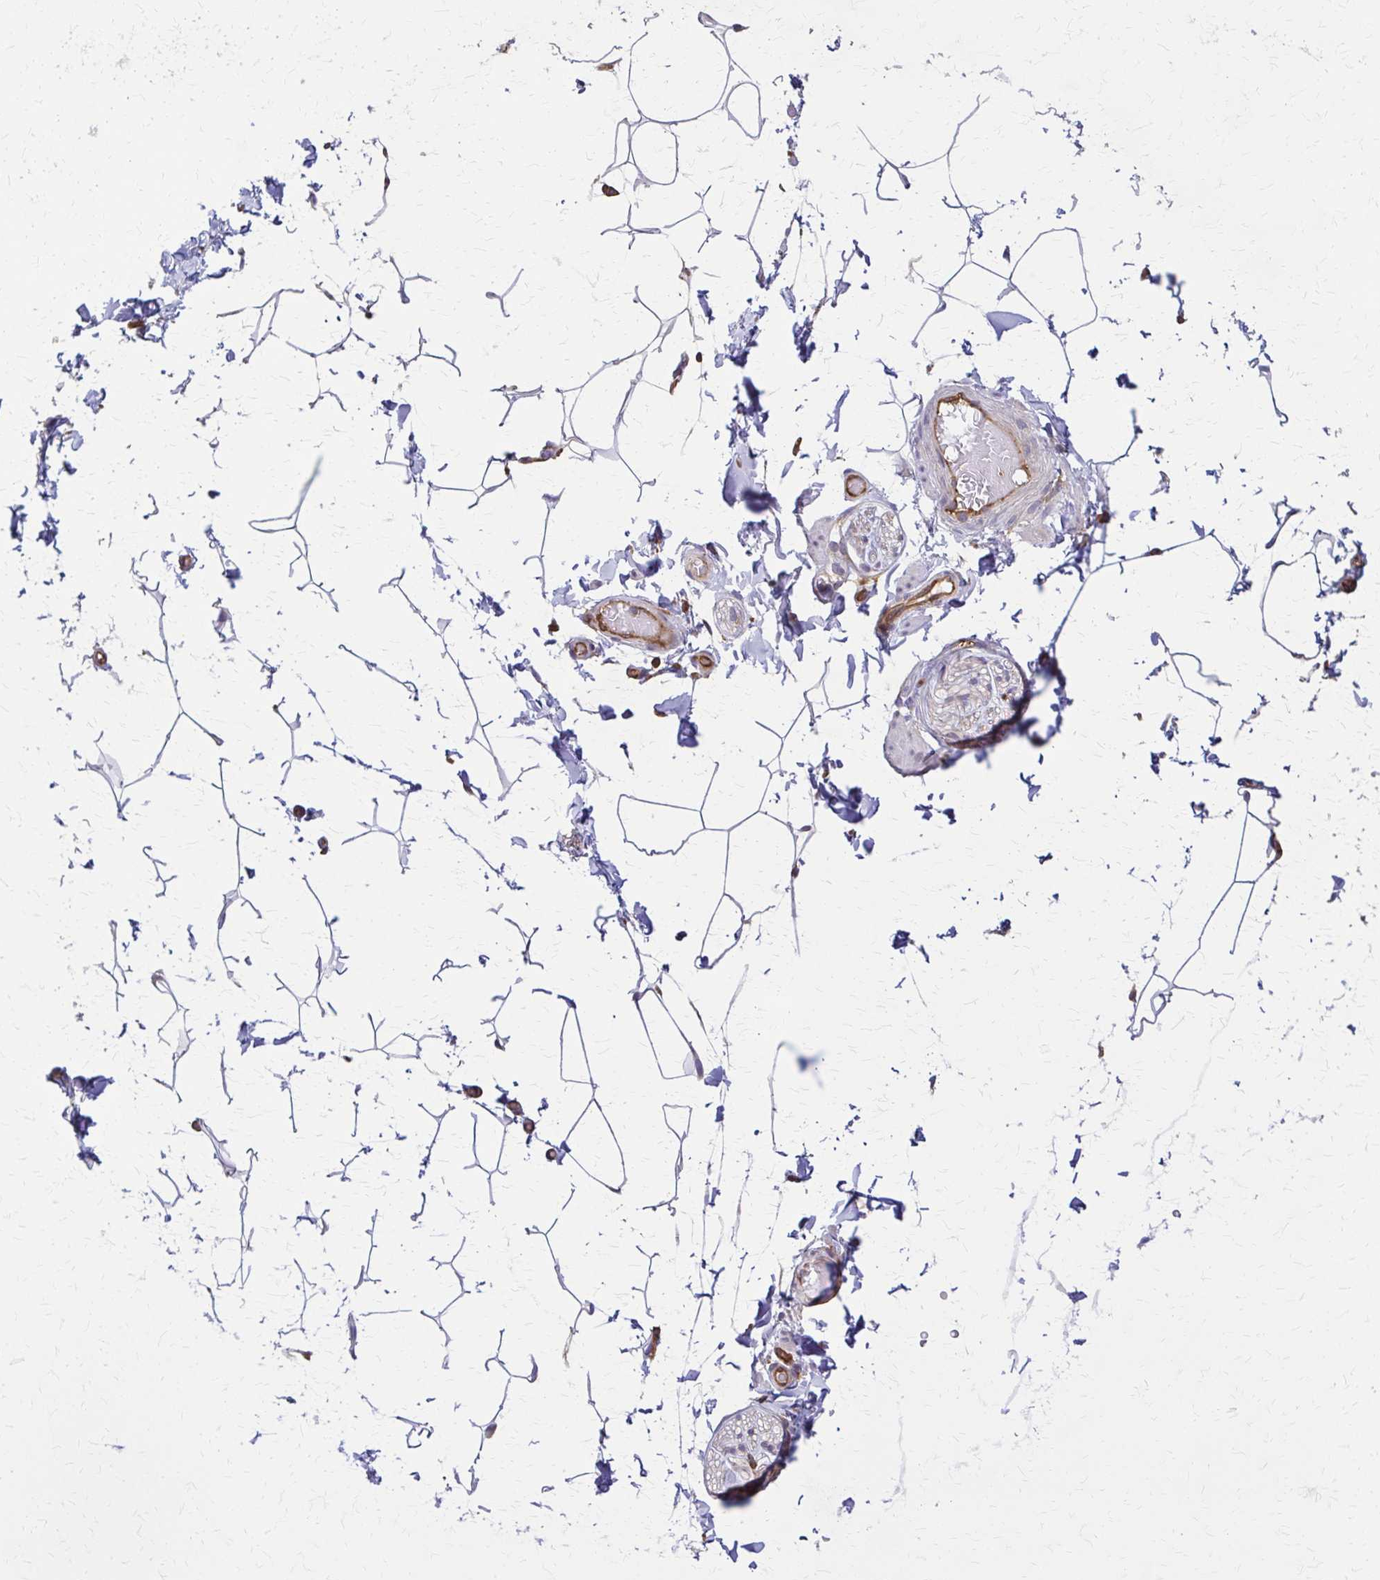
{"staining": {"intensity": "negative", "quantity": "none", "location": "none"}, "tissue": "adipose tissue", "cell_type": "Adipocytes", "image_type": "normal", "snomed": [{"axis": "morphology", "description": "Normal tissue, NOS"}, {"axis": "topography", "description": "Epididymis"}, {"axis": "topography", "description": "Peripheral nerve tissue"}], "caption": "The image displays no significant staining in adipocytes of adipose tissue. (DAB IHC, high magnification).", "gene": "WASF2", "patient": {"sex": "male", "age": 32}}